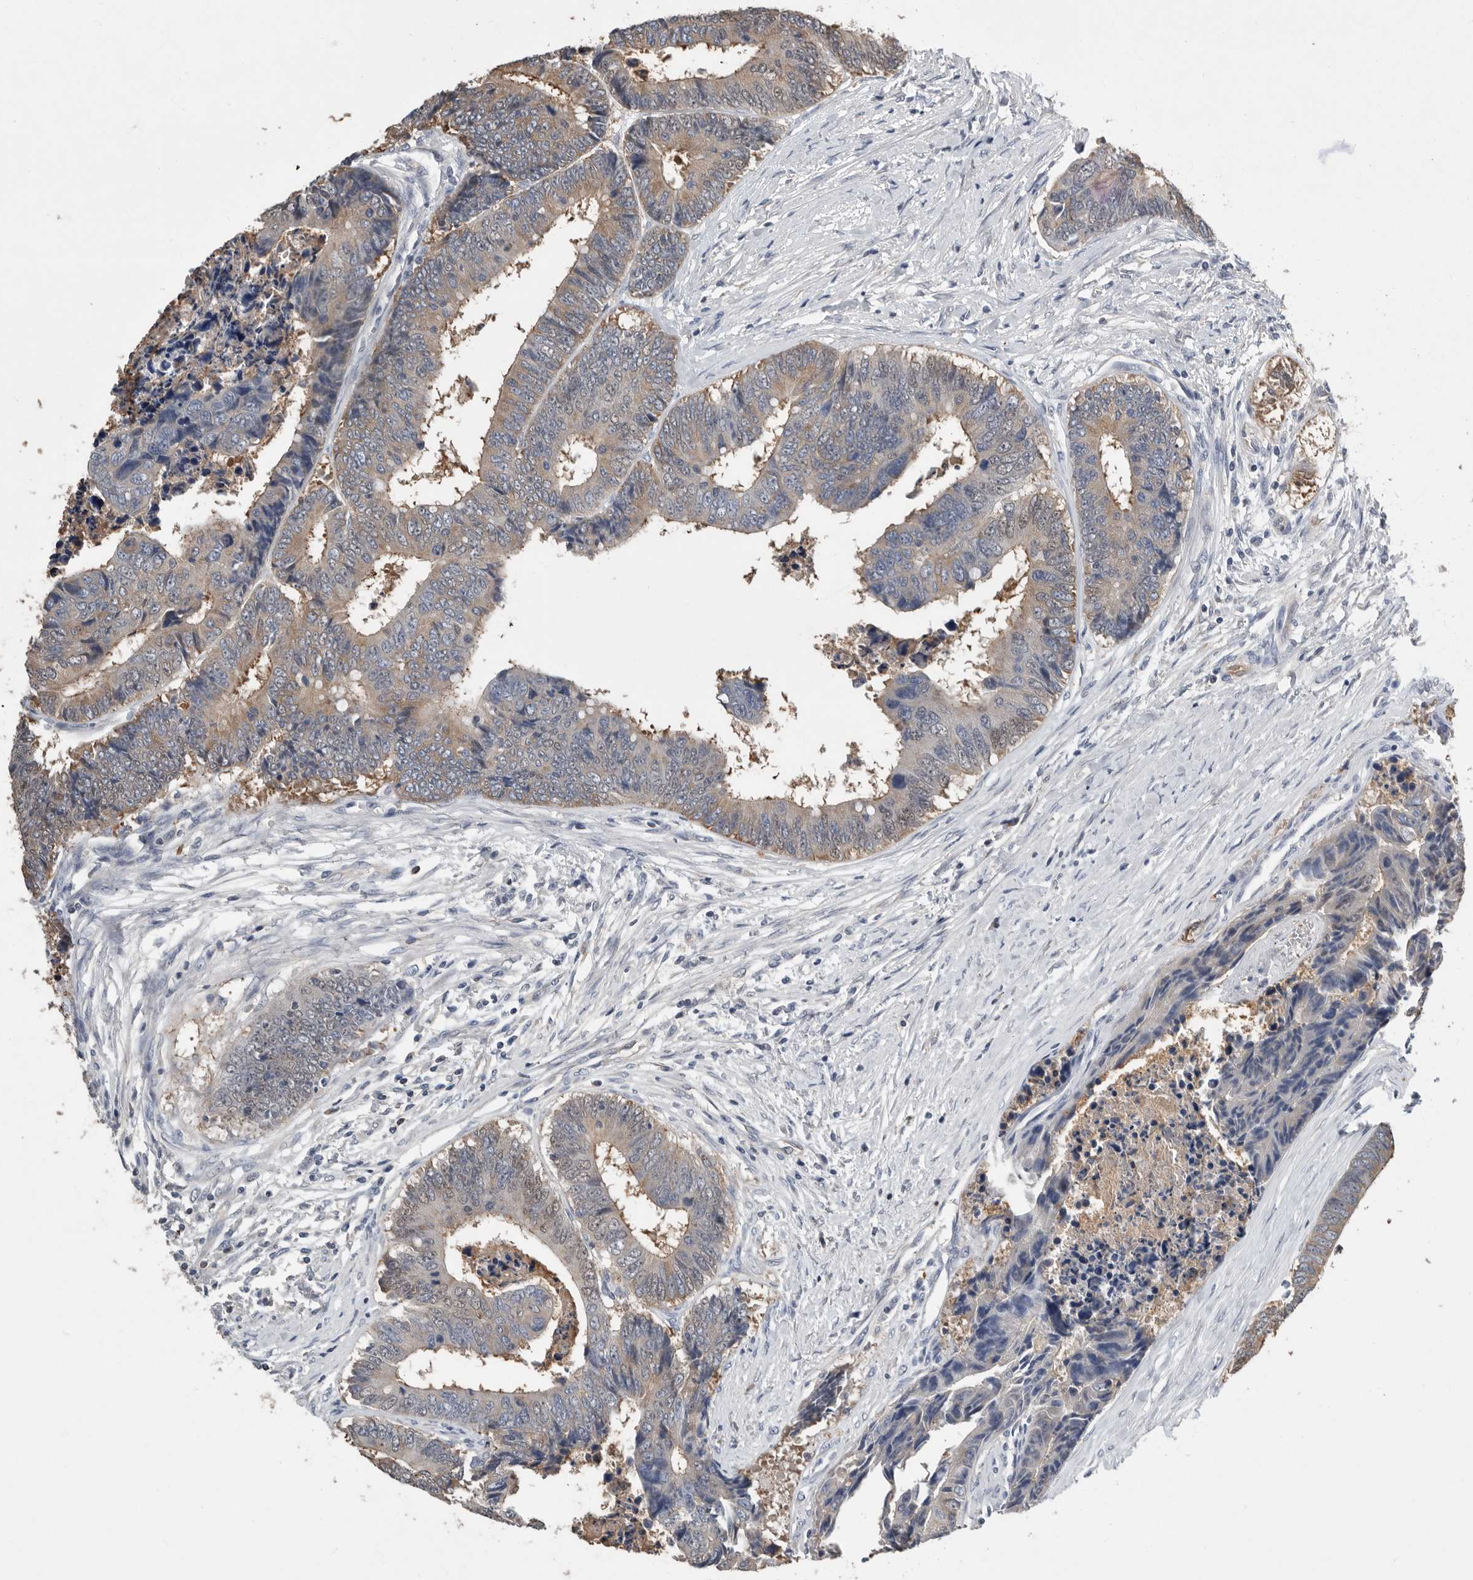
{"staining": {"intensity": "weak", "quantity": "<25%", "location": "cytoplasmic/membranous"}, "tissue": "colorectal cancer", "cell_type": "Tumor cells", "image_type": "cancer", "snomed": [{"axis": "morphology", "description": "Adenocarcinoma, NOS"}, {"axis": "topography", "description": "Rectum"}], "caption": "DAB (3,3'-diaminobenzidine) immunohistochemical staining of adenocarcinoma (colorectal) shows no significant positivity in tumor cells.", "gene": "PDCD4", "patient": {"sex": "male", "age": 84}}